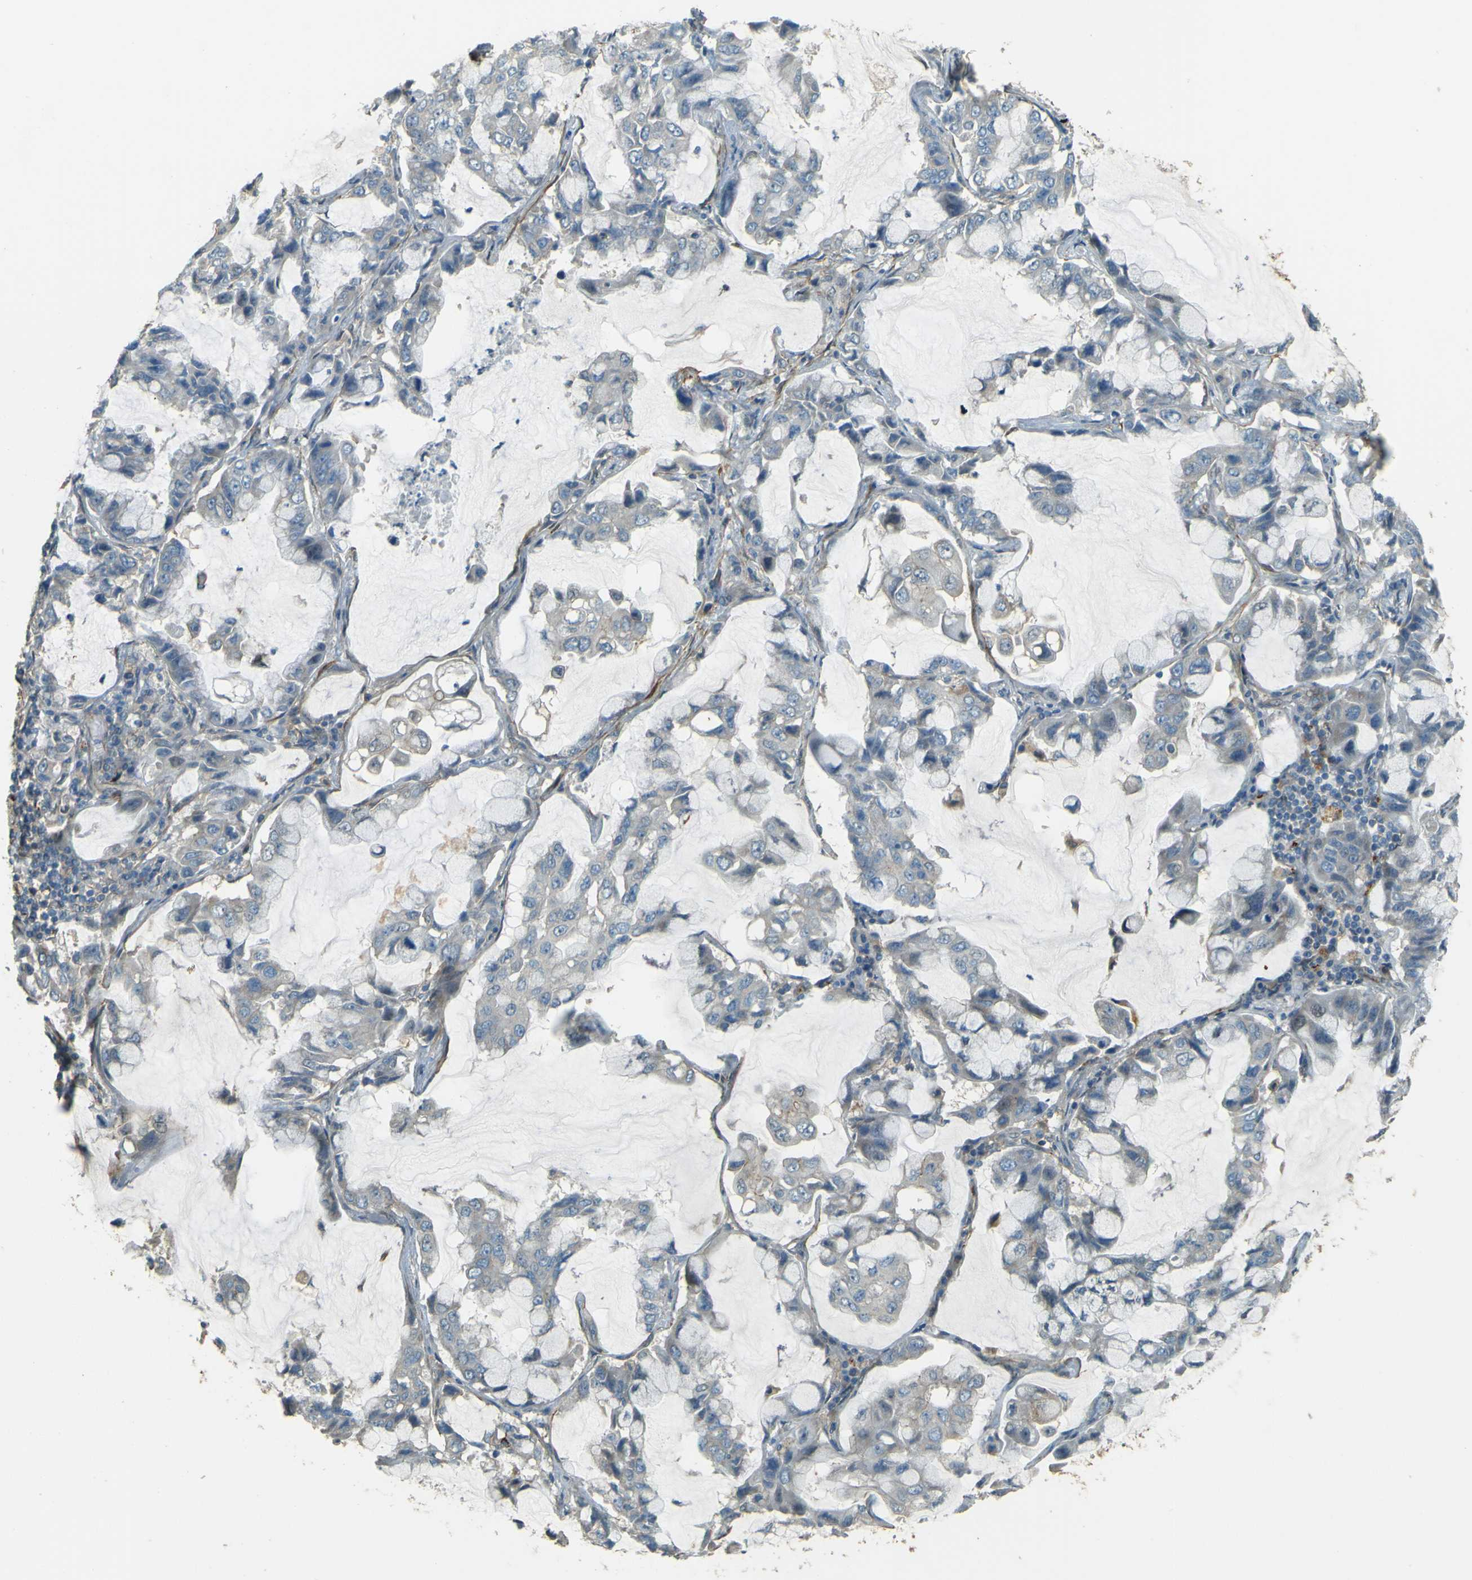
{"staining": {"intensity": "negative", "quantity": "none", "location": "none"}, "tissue": "lung cancer", "cell_type": "Tumor cells", "image_type": "cancer", "snomed": [{"axis": "morphology", "description": "Adenocarcinoma, NOS"}, {"axis": "topography", "description": "Lung"}], "caption": "High power microscopy micrograph of an immunohistochemistry (IHC) micrograph of lung adenocarcinoma, revealing no significant positivity in tumor cells.", "gene": "NEXN", "patient": {"sex": "male", "age": 64}}